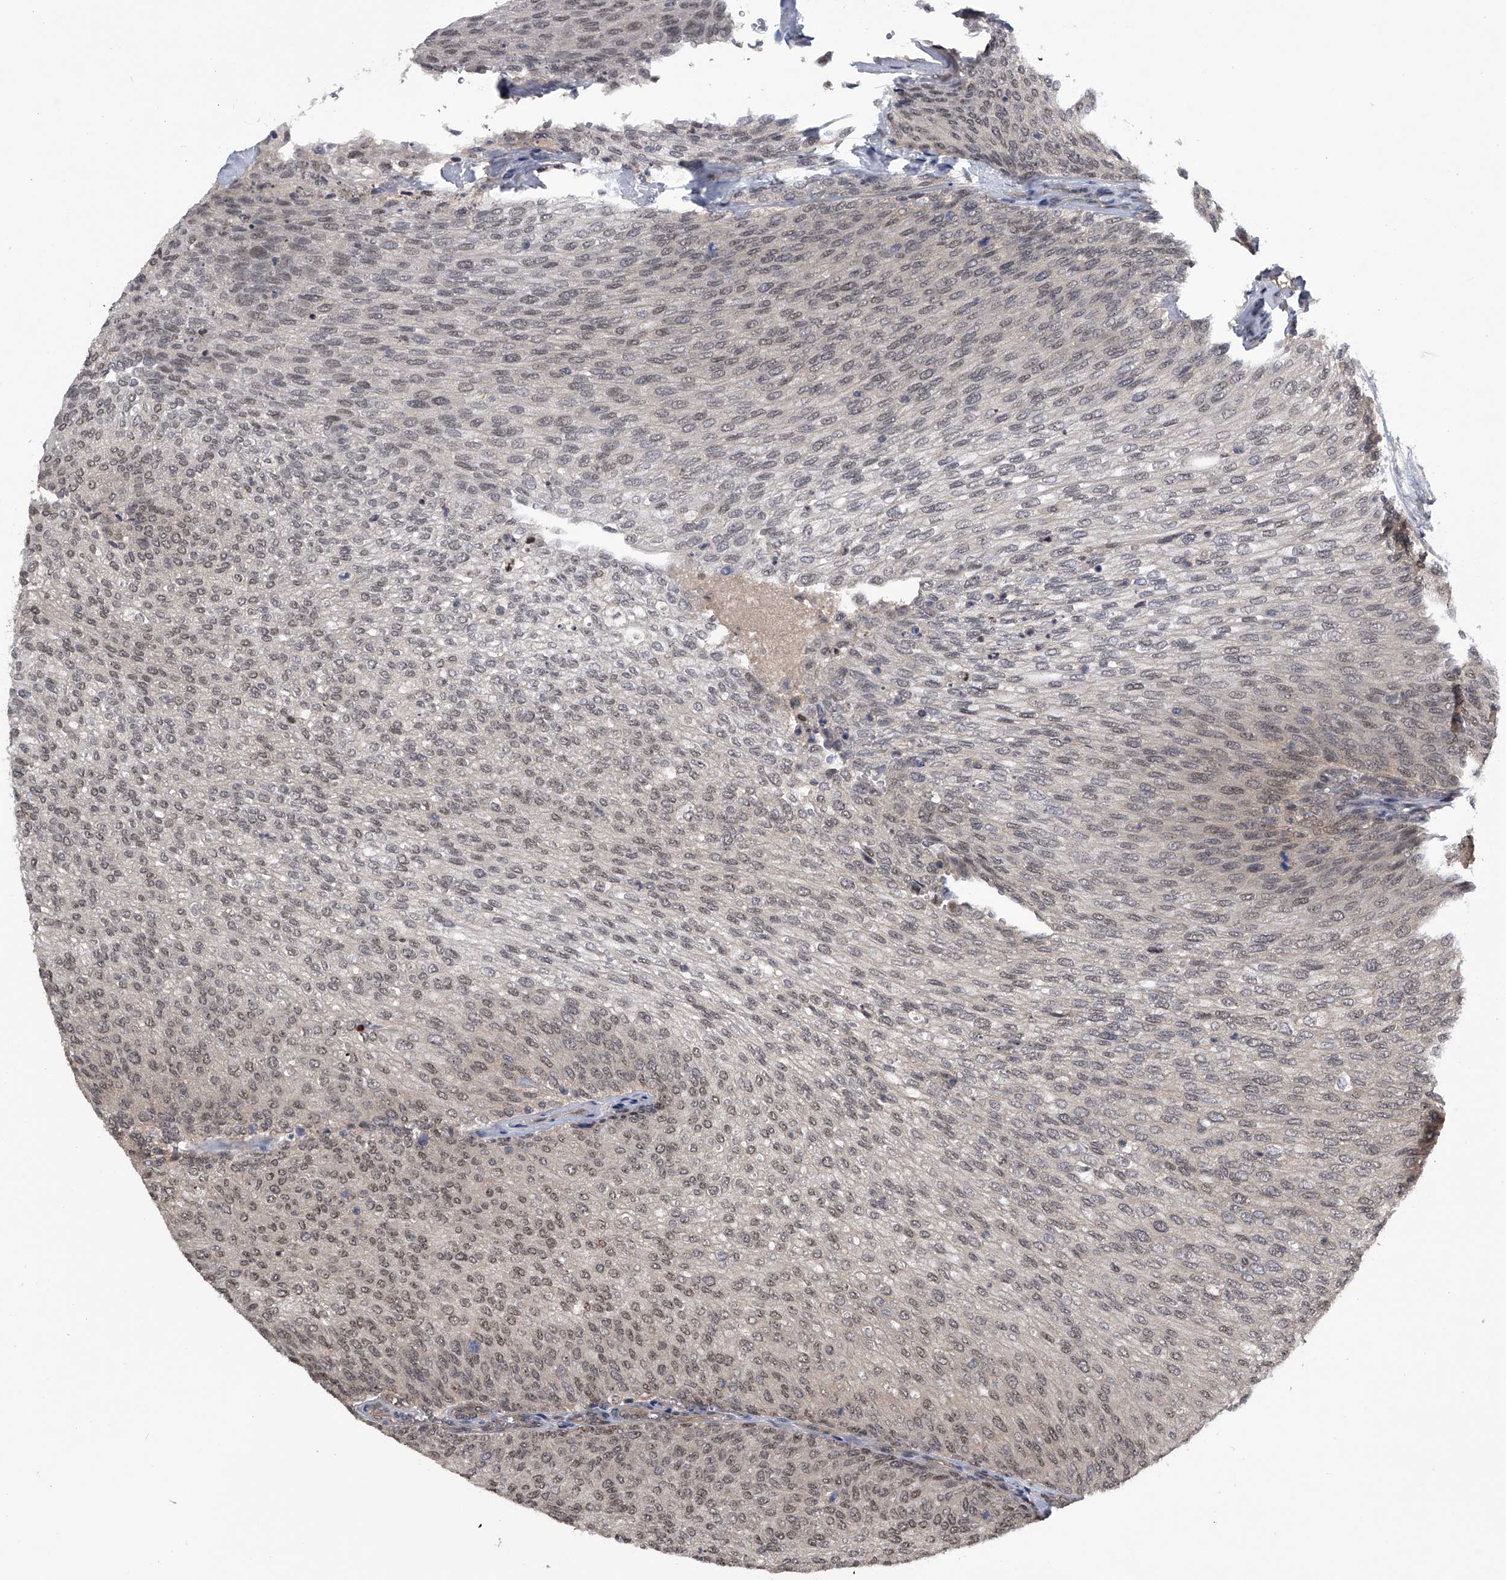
{"staining": {"intensity": "moderate", "quantity": ">75%", "location": "nuclear"}, "tissue": "urothelial cancer", "cell_type": "Tumor cells", "image_type": "cancer", "snomed": [{"axis": "morphology", "description": "Urothelial carcinoma, Low grade"}, {"axis": "topography", "description": "Urinary bladder"}], "caption": "An immunohistochemistry (IHC) histopathology image of tumor tissue is shown. Protein staining in brown labels moderate nuclear positivity in urothelial cancer within tumor cells. Using DAB (brown) and hematoxylin (blue) stains, captured at high magnification using brightfield microscopy.", "gene": "SLC12A8", "patient": {"sex": "female", "age": 79}}